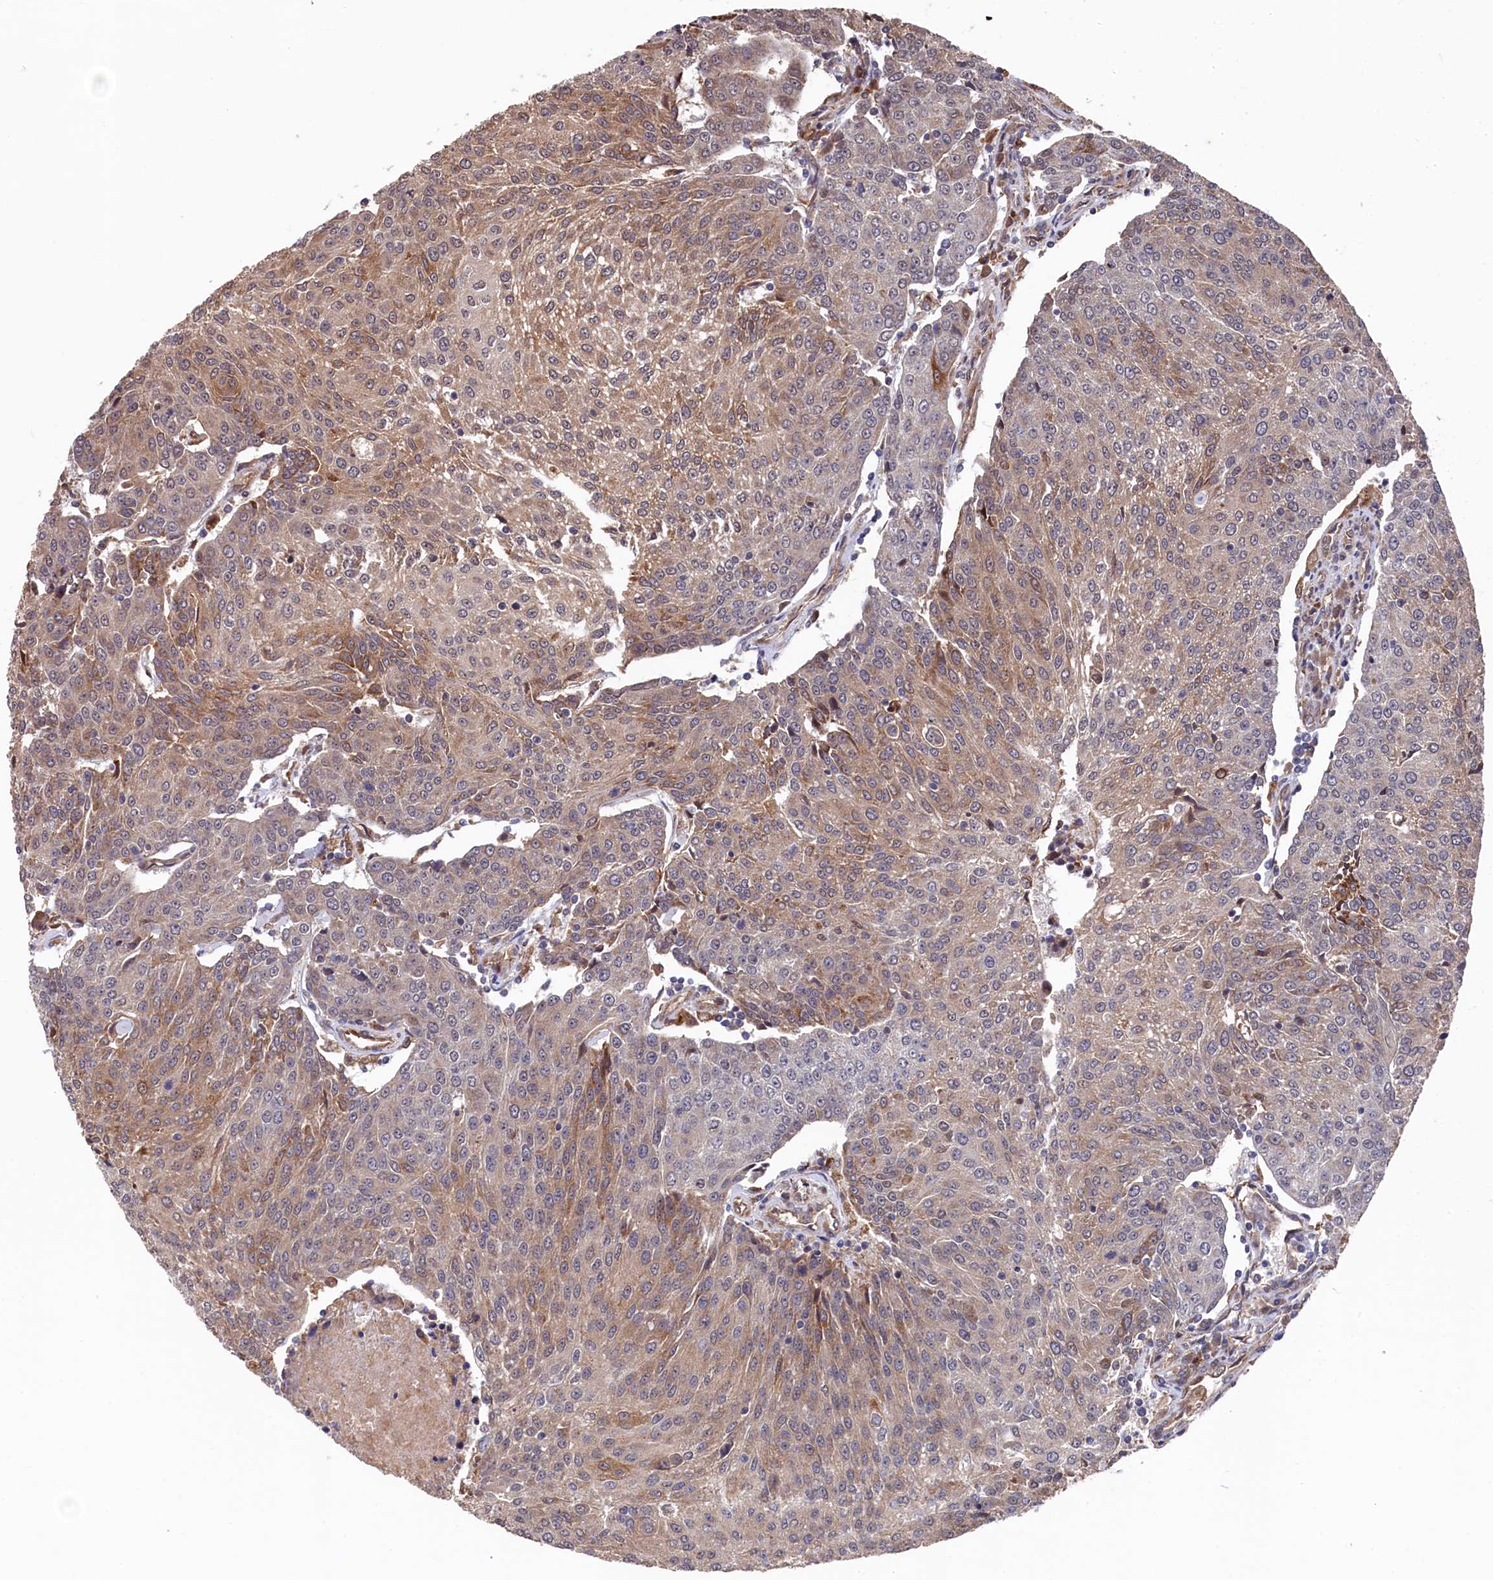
{"staining": {"intensity": "moderate", "quantity": ">75%", "location": "cytoplasmic/membranous"}, "tissue": "urothelial cancer", "cell_type": "Tumor cells", "image_type": "cancer", "snomed": [{"axis": "morphology", "description": "Urothelial carcinoma, High grade"}, {"axis": "topography", "description": "Urinary bladder"}], "caption": "Immunohistochemical staining of high-grade urothelial carcinoma reveals medium levels of moderate cytoplasmic/membranous staining in approximately >75% of tumor cells.", "gene": "SLC12A4", "patient": {"sex": "female", "age": 85}}